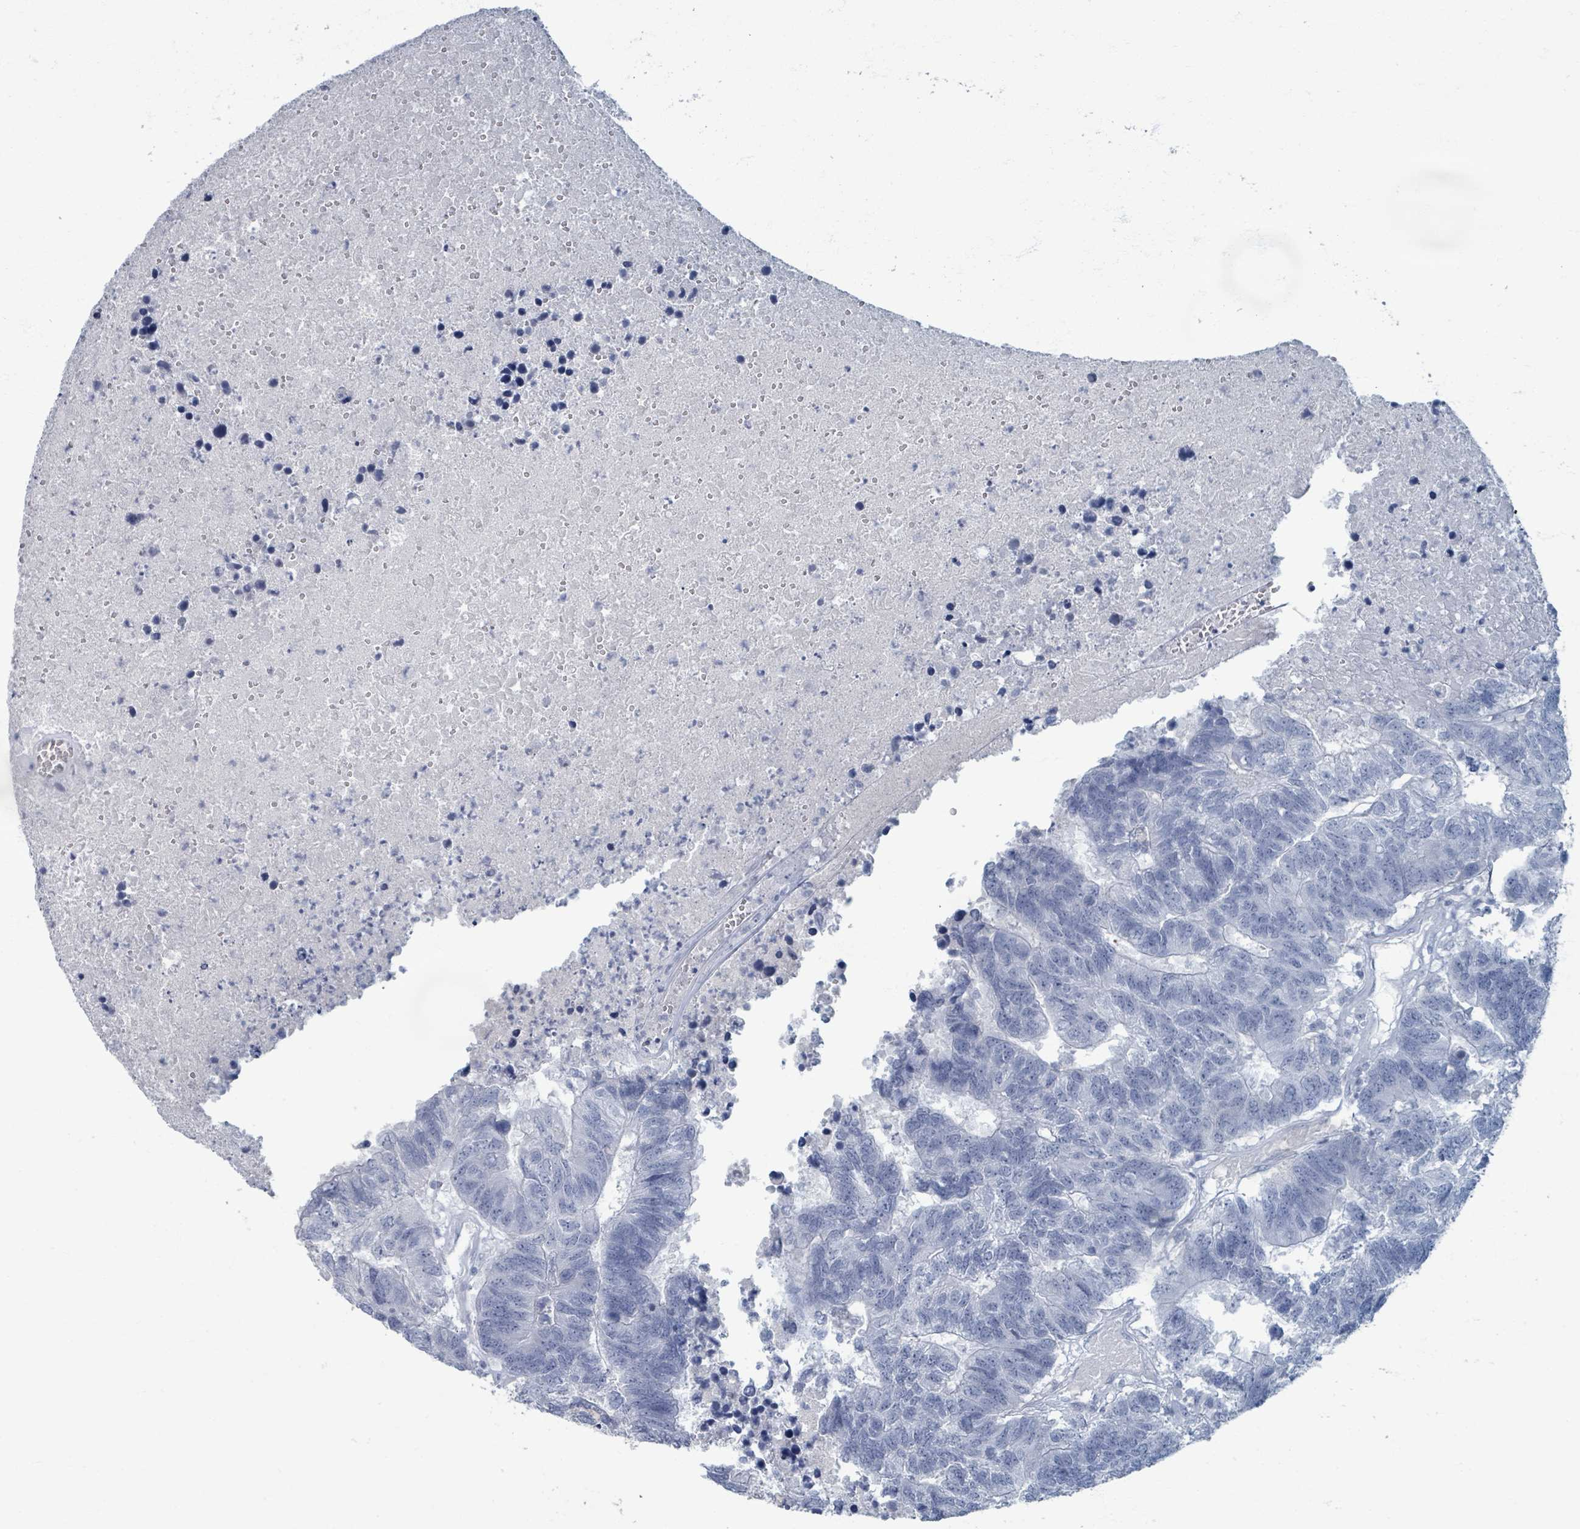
{"staining": {"intensity": "negative", "quantity": "none", "location": "none"}, "tissue": "colorectal cancer", "cell_type": "Tumor cells", "image_type": "cancer", "snomed": [{"axis": "morphology", "description": "Adenocarcinoma, NOS"}, {"axis": "topography", "description": "Colon"}], "caption": "This histopathology image is of adenocarcinoma (colorectal) stained with immunohistochemistry (IHC) to label a protein in brown with the nuclei are counter-stained blue. There is no positivity in tumor cells. (DAB immunohistochemistry (IHC) visualized using brightfield microscopy, high magnification).", "gene": "TAS2R1", "patient": {"sex": "female", "age": 48}}